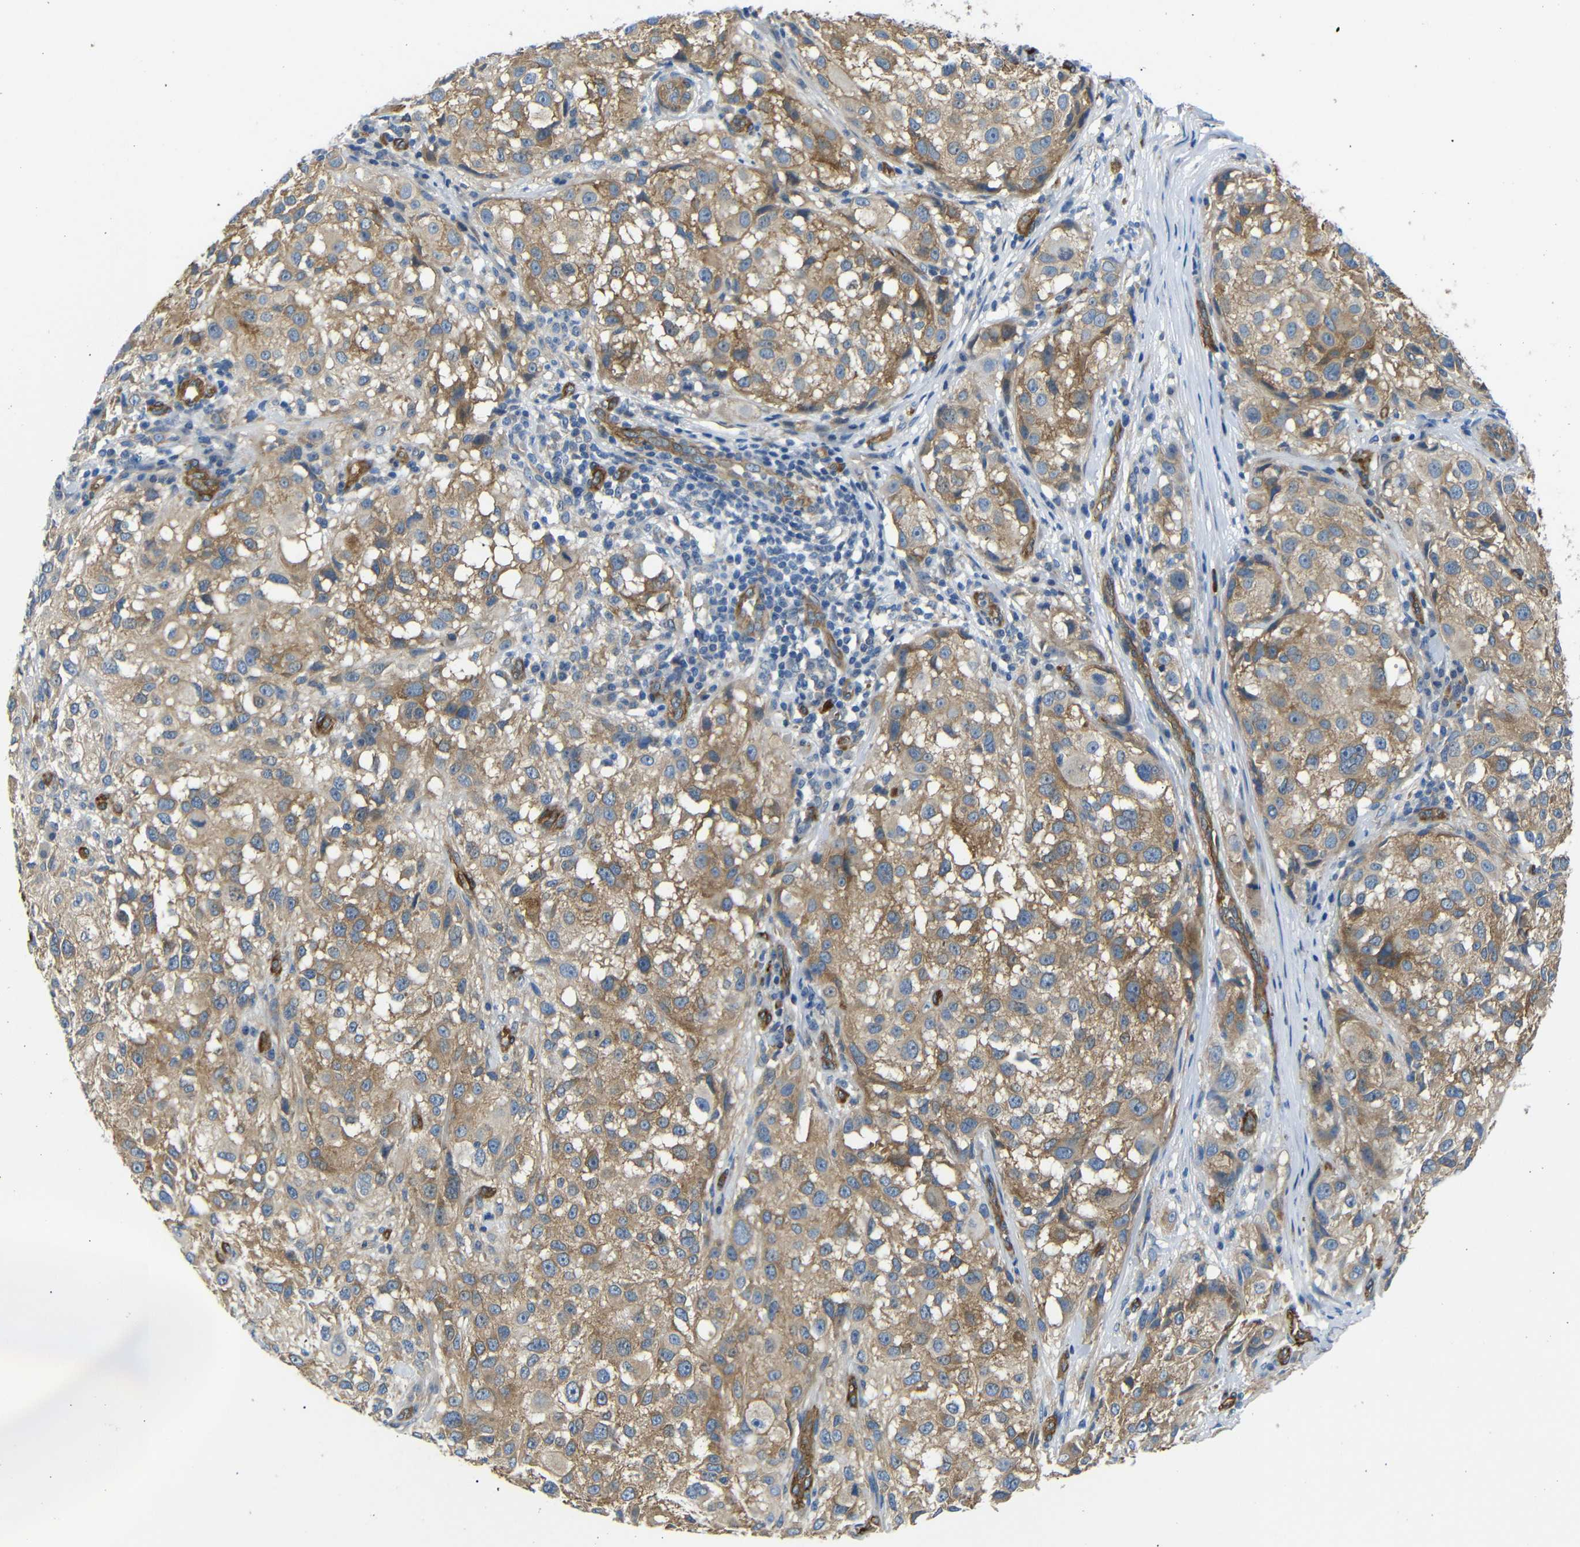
{"staining": {"intensity": "moderate", "quantity": ">75%", "location": "cytoplasmic/membranous"}, "tissue": "melanoma", "cell_type": "Tumor cells", "image_type": "cancer", "snomed": [{"axis": "morphology", "description": "Necrosis, NOS"}, {"axis": "morphology", "description": "Malignant melanoma, NOS"}, {"axis": "topography", "description": "Skin"}], "caption": "Immunohistochemical staining of malignant melanoma reveals medium levels of moderate cytoplasmic/membranous expression in approximately >75% of tumor cells.", "gene": "MYO1B", "patient": {"sex": "female", "age": 87}}